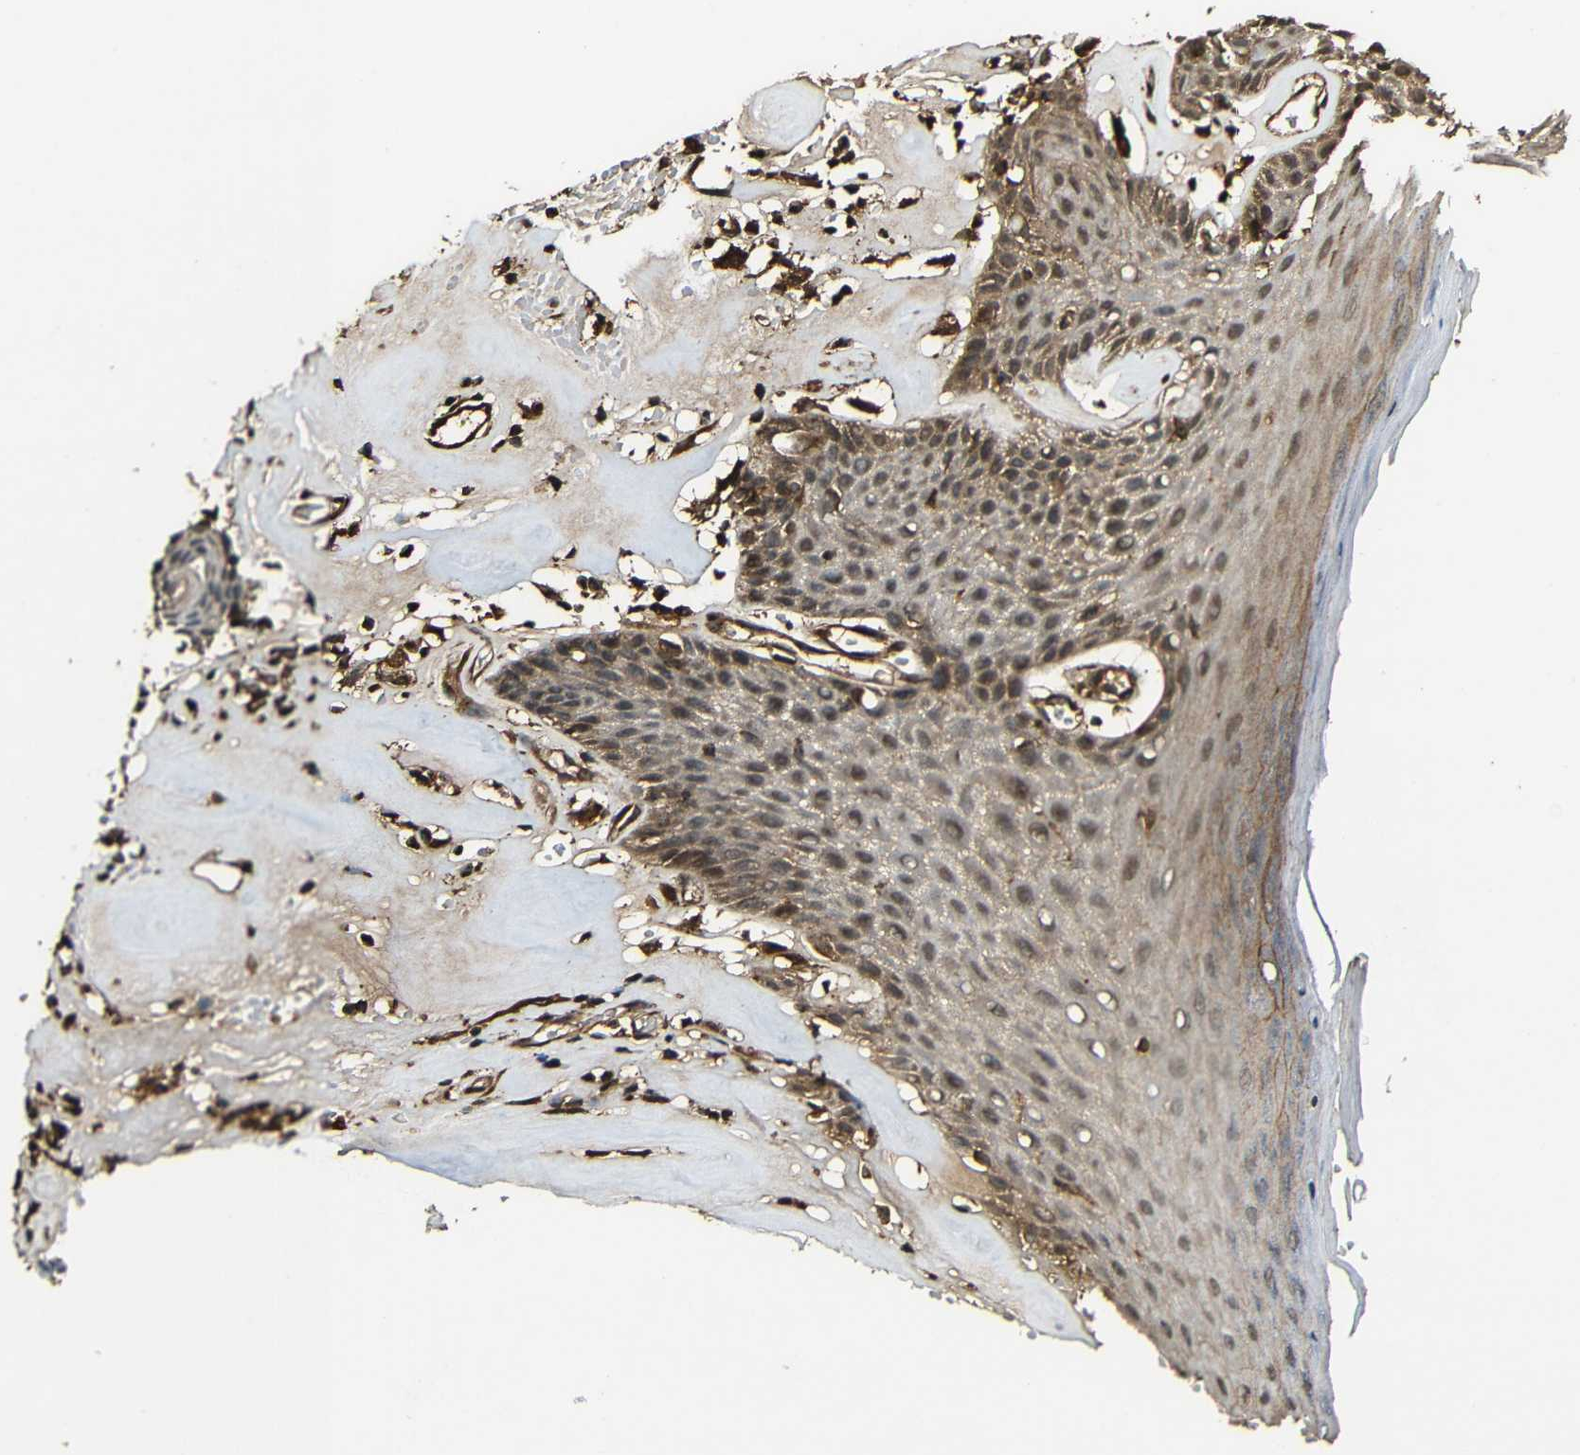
{"staining": {"intensity": "moderate", "quantity": ">75%", "location": "cytoplasmic/membranous"}, "tissue": "skin", "cell_type": "Epidermal cells", "image_type": "normal", "snomed": [{"axis": "morphology", "description": "Normal tissue, NOS"}, {"axis": "morphology", "description": "Inflammation, NOS"}, {"axis": "topography", "description": "Vulva"}], "caption": "Moderate cytoplasmic/membranous protein staining is identified in about >75% of epidermal cells in skin.", "gene": "CASP8", "patient": {"sex": "female", "age": 84}}